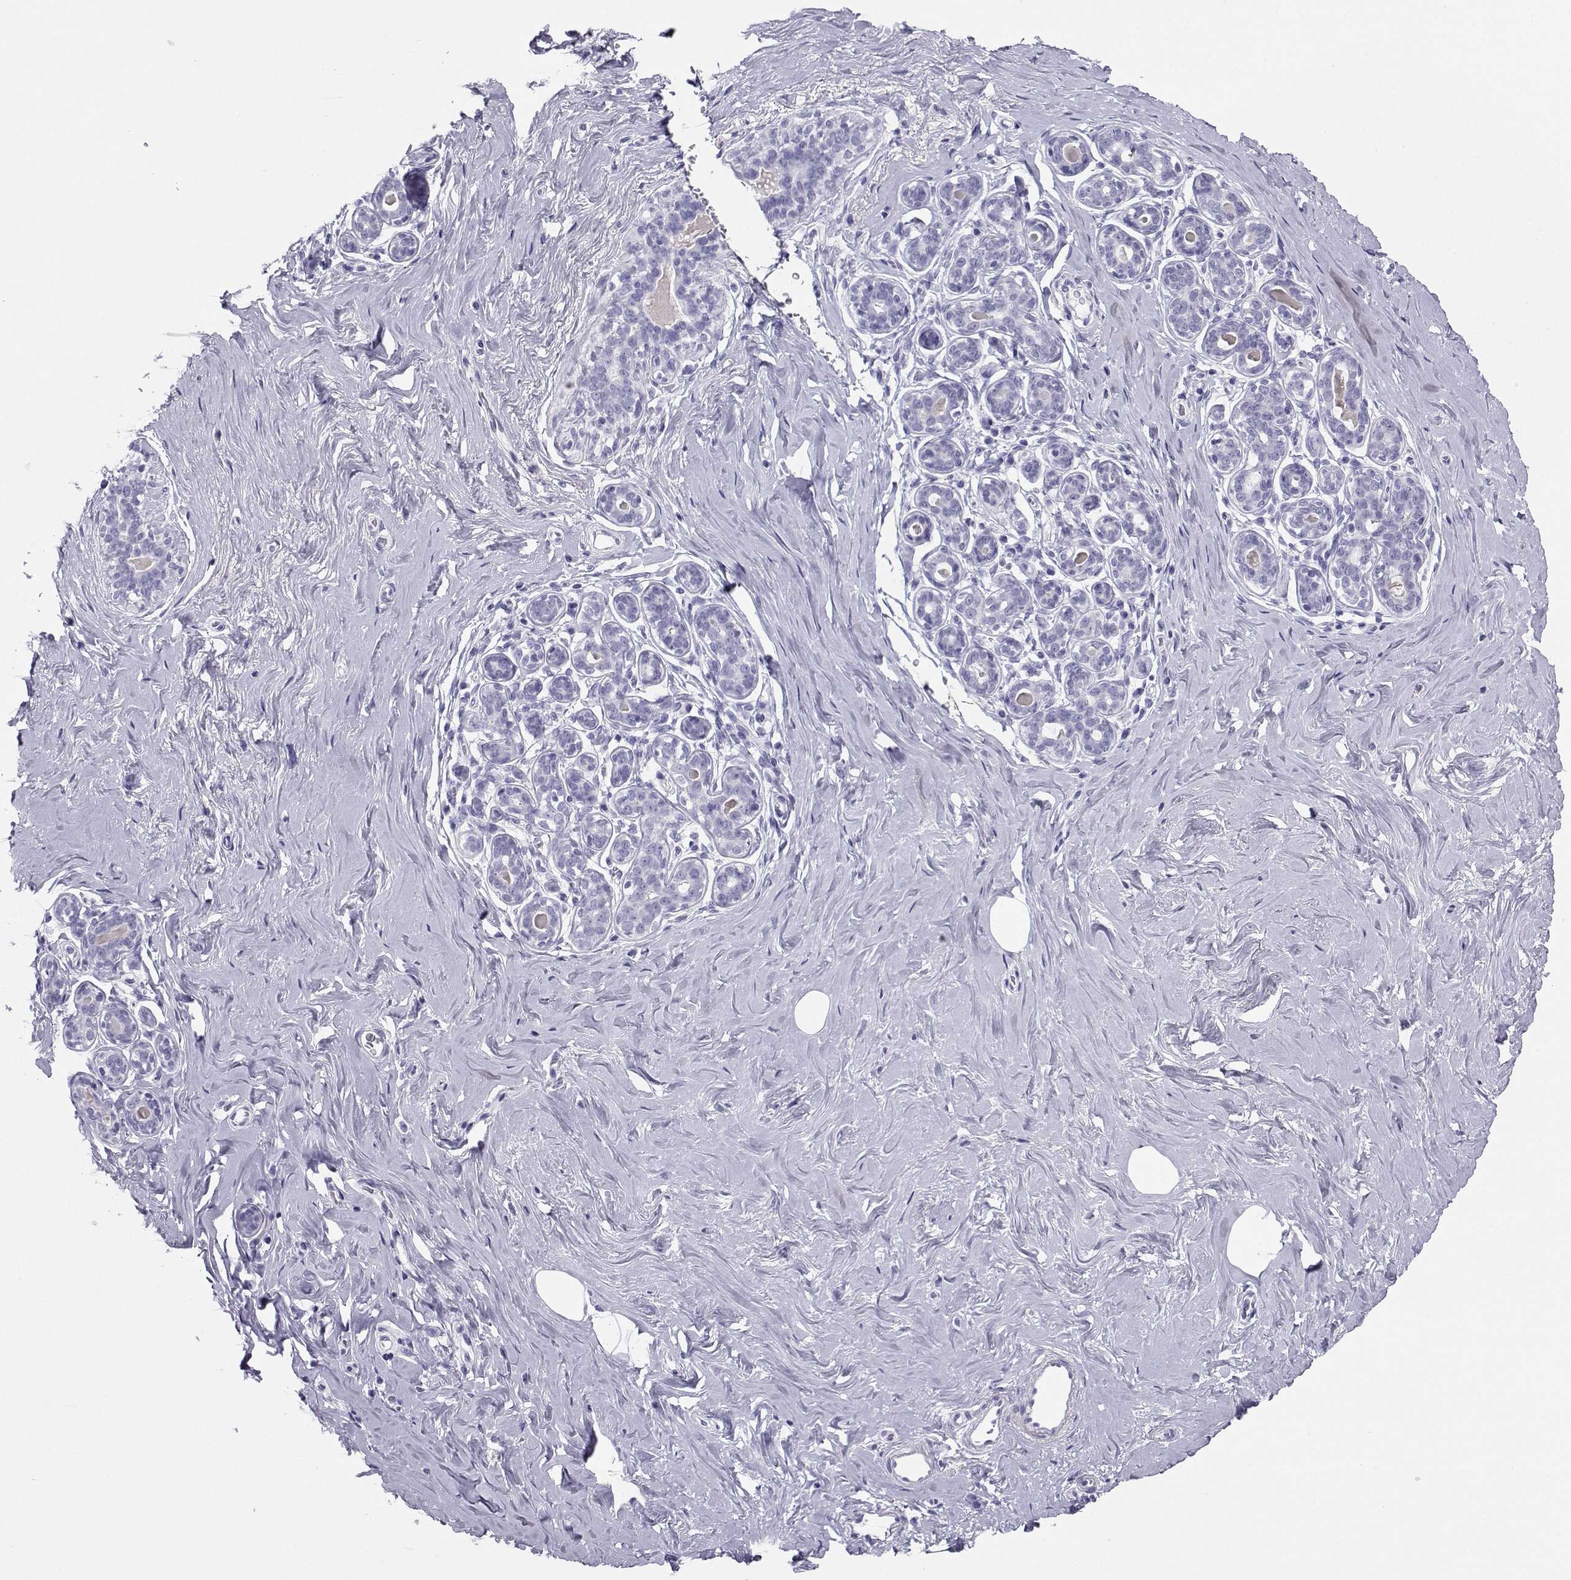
{"staining": {"intensity": "negative", "quantity": "none", "location": "none"}, "tissue": "breast", "cell_type": "Adipocytes", "image_type": "normal", "snomed": [{"axis": "morphology", "description": "Normal tissue, NOS"}, {"axis": "topography", "description": "Skin"}, {"axis": "topography", "description": "Breast"}], "caption": "Adipocytes show no significant expression in normal breast. (DAB (3,3'-diaminobenzidine) immunohistochemistry with hematoxylin counter stain).", "gene": "SST", "patient": {"sex": "female", "age": 43}}